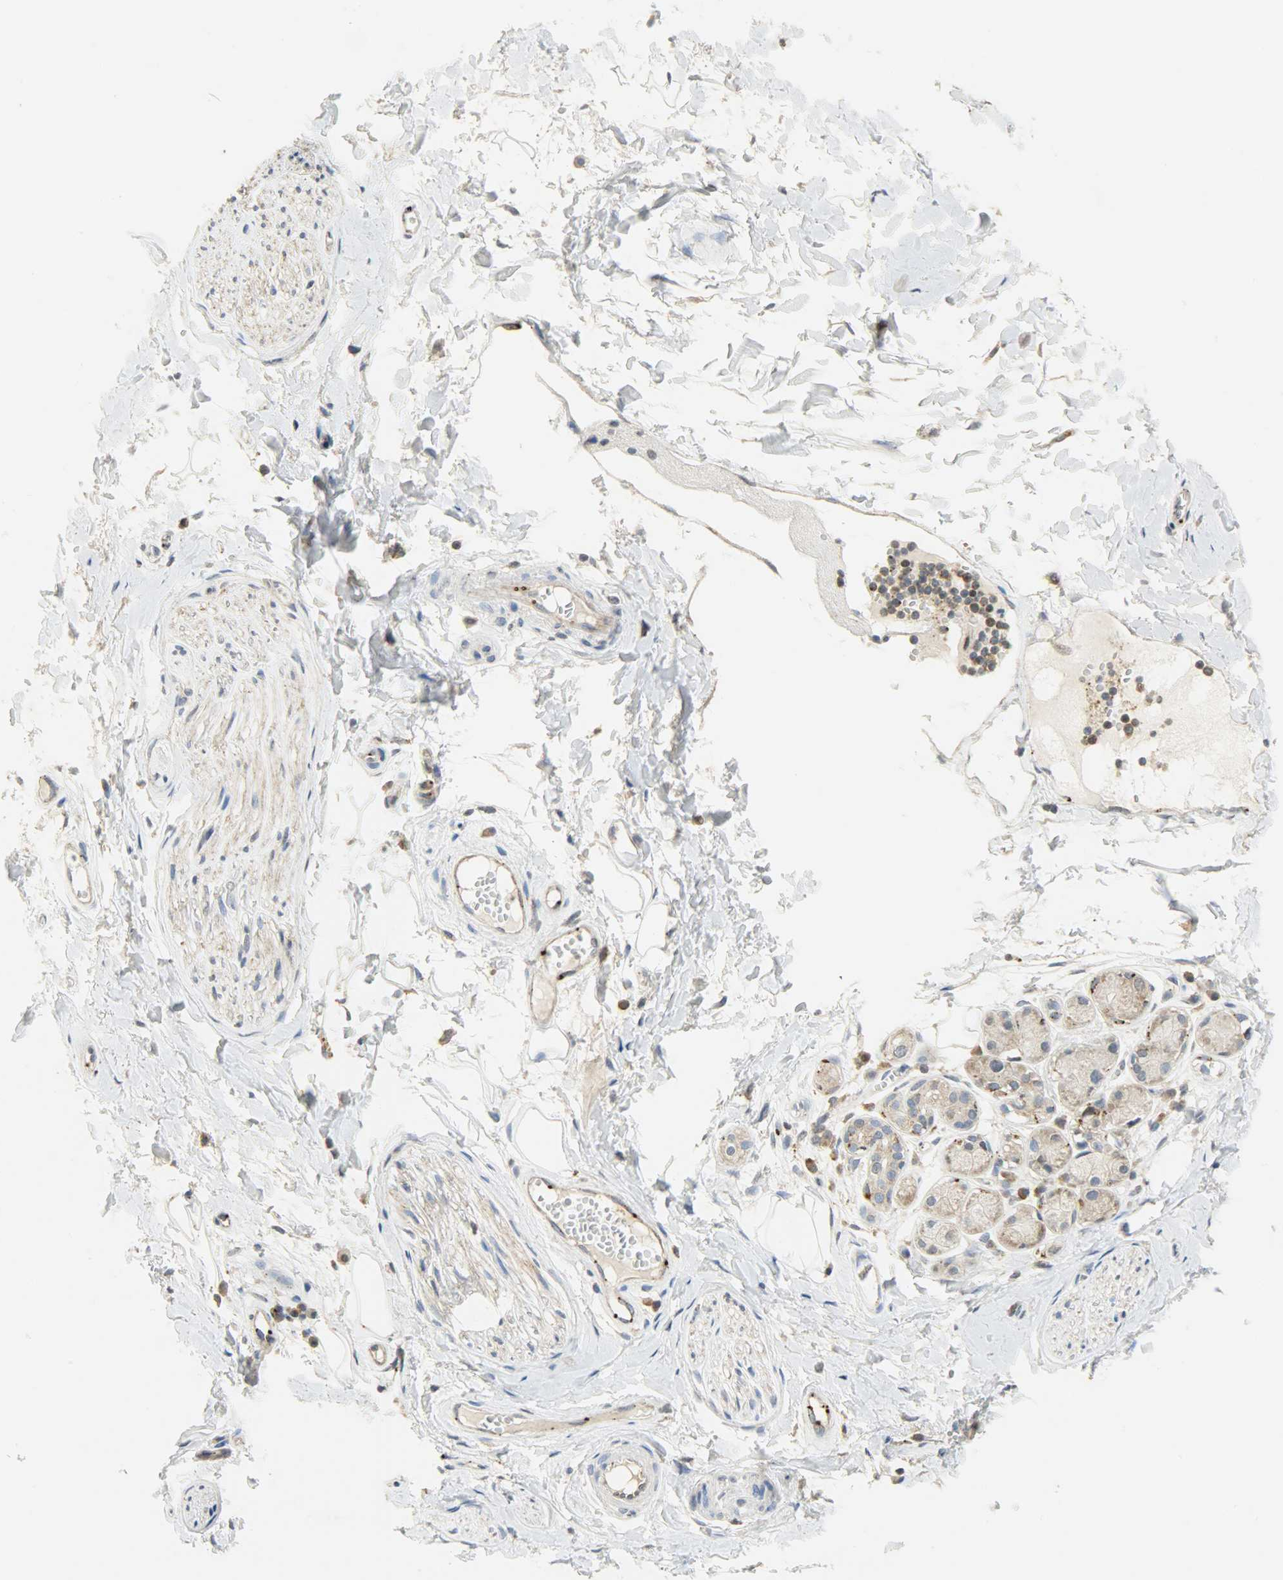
{"staining": {"intensity": "weak", "quantity": ">75%", "location": "cytoplasmic/membranous"}, "tissue": "adipose tissue", "cell_type": "Adipocytes", "image_type": "normal", "snomed": [{"axis": "morphology", "description": "Normal tissue, NOS"}, {"axis": "morphology", "description": "Inflammation, NOS"}, {"axis": "topography", "description": "Salivary gland"}, {"axis": "topography", "description": "Peripheral nerve tissue"}], "caption": "Normal adipose tissue reveals weak cytoplasmic/membranous staining in about >75% of adipocytes.", "gene": "GIT2", "patient": {"sex": "female", "age": 75}}